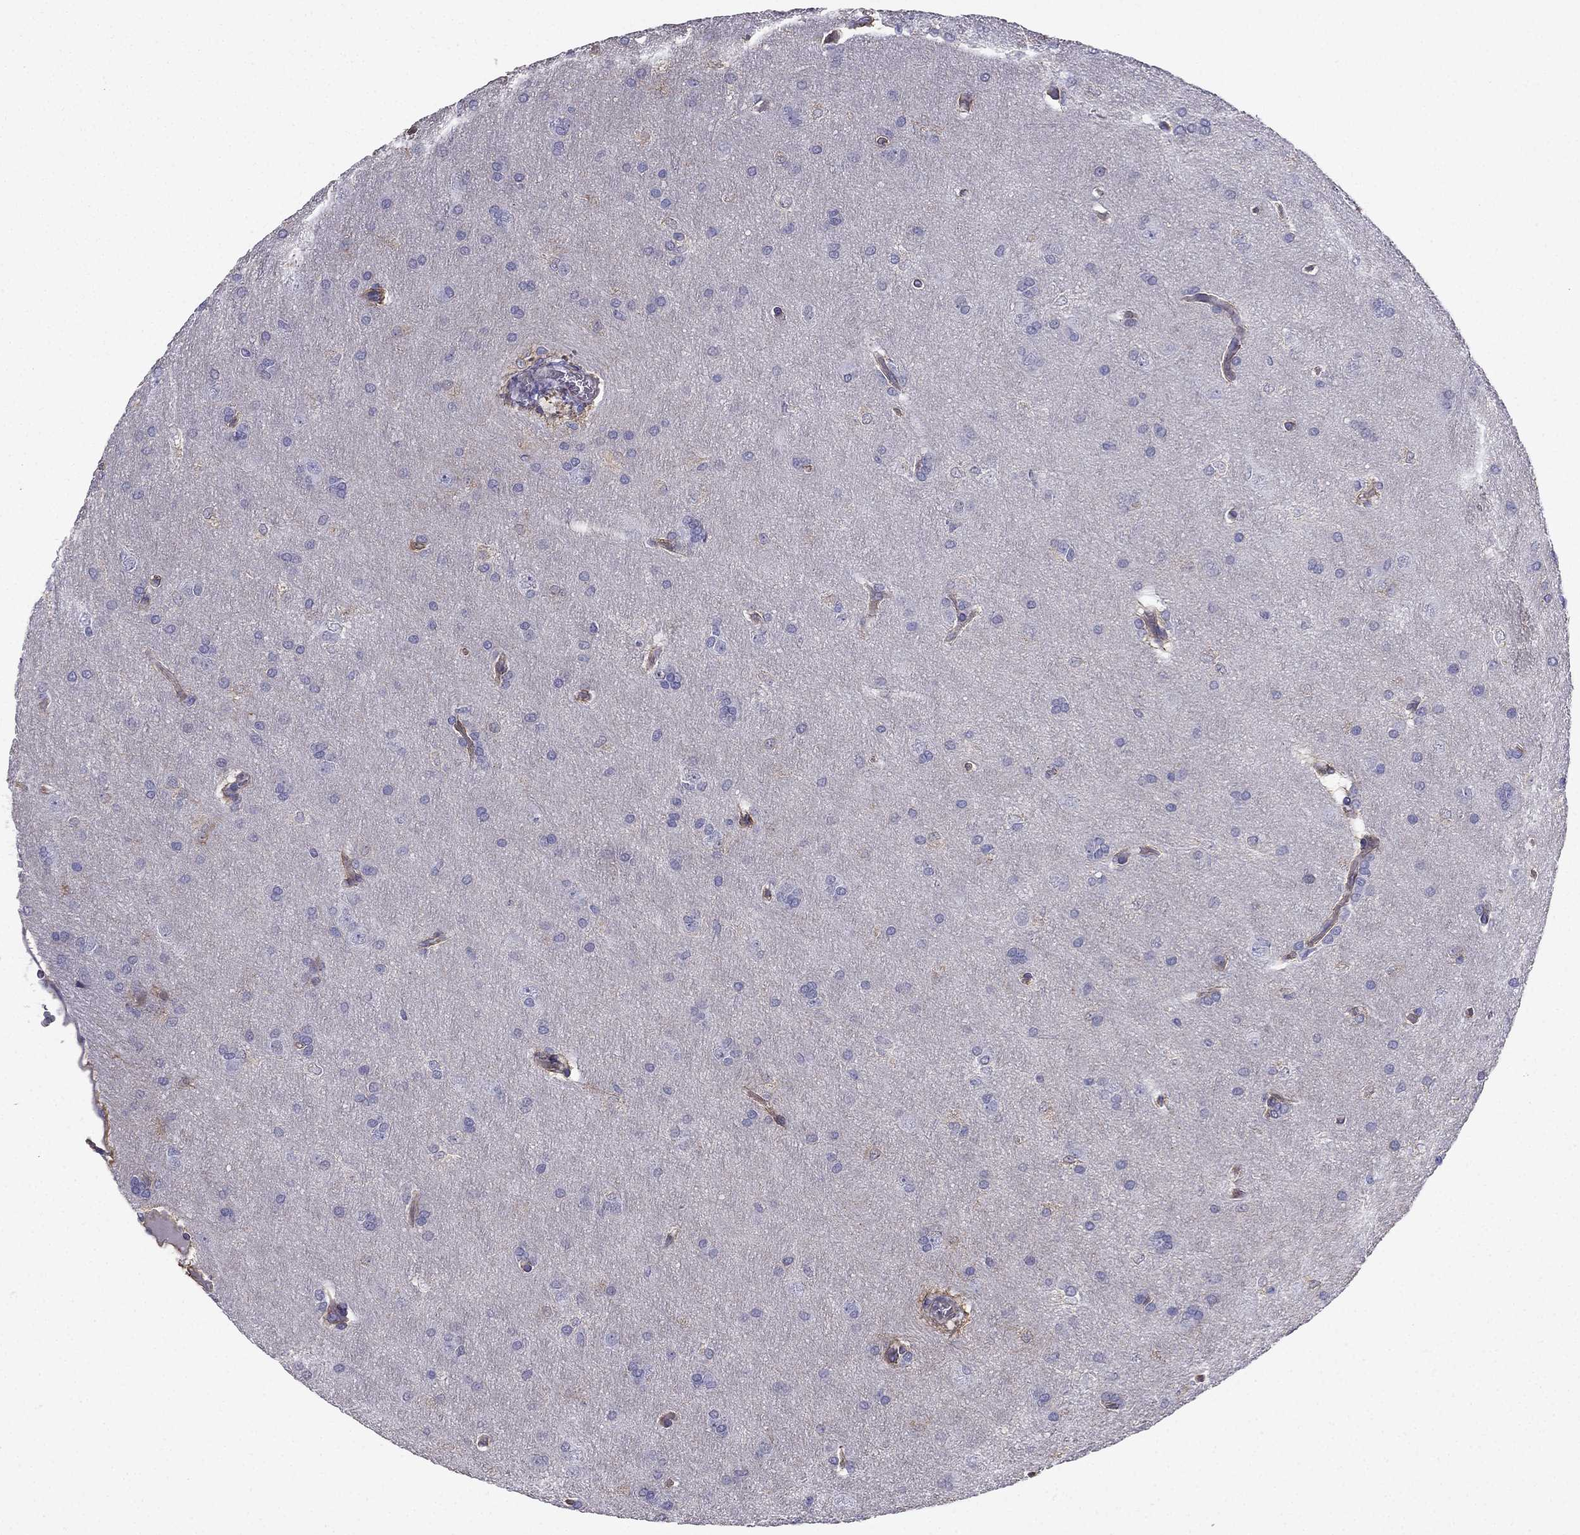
{"staining": {"intensity": "negative", "quantity": "none", "location": "none"}, "tissue": "glioma", "cell_type": "Tumor cells", "image_type": "cancer", "snomed": [{"axis": "morphology", "description": "Glioma, malignant, Low grade"}, {"axis": "topography", "description": "Brain"}], "caption": "This is an immunohistochemistry histopathology image of human glioma. There is no expression in tumor cells.", "gene": "ENOX1", "patient": {"sex": "female", "age": 32}}